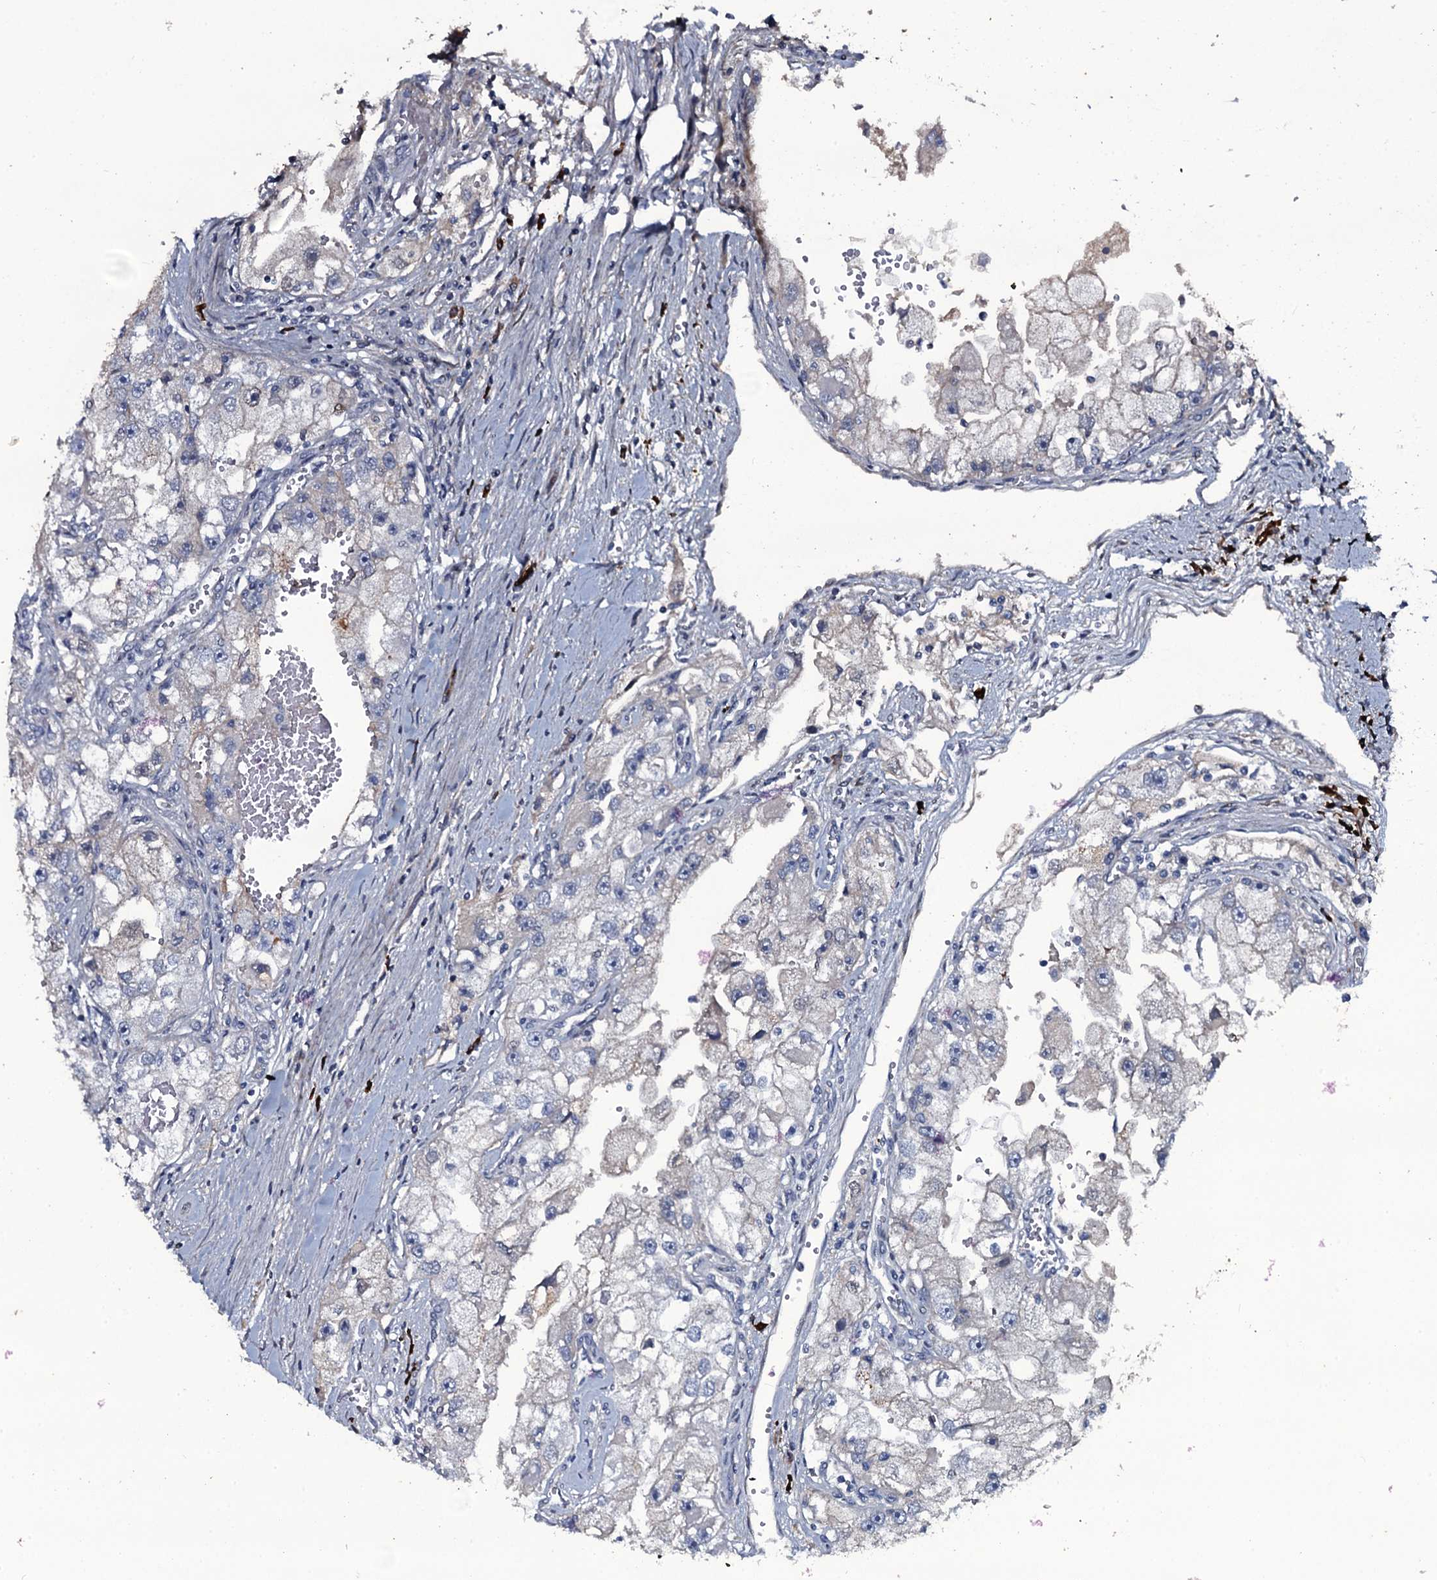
{"staining": {"intensity": "negative", "quantity": "none", "location": "none"}, "tissue": "renal cancer", "cell_type": "Tumor cells", "image_type": "cancer", "snomed": [{"axis": "morphology", "description": "Adenocarcinoma, NOS"}, {"axis": "topography", "description": "Kidney"}], "caption": "Adenocarcinoma (renal) was stained to show a protein in brown. There is no significant expression in tumor cells.", "gene": "LYG2", "patient": {"sex": "male", "age": 63}}